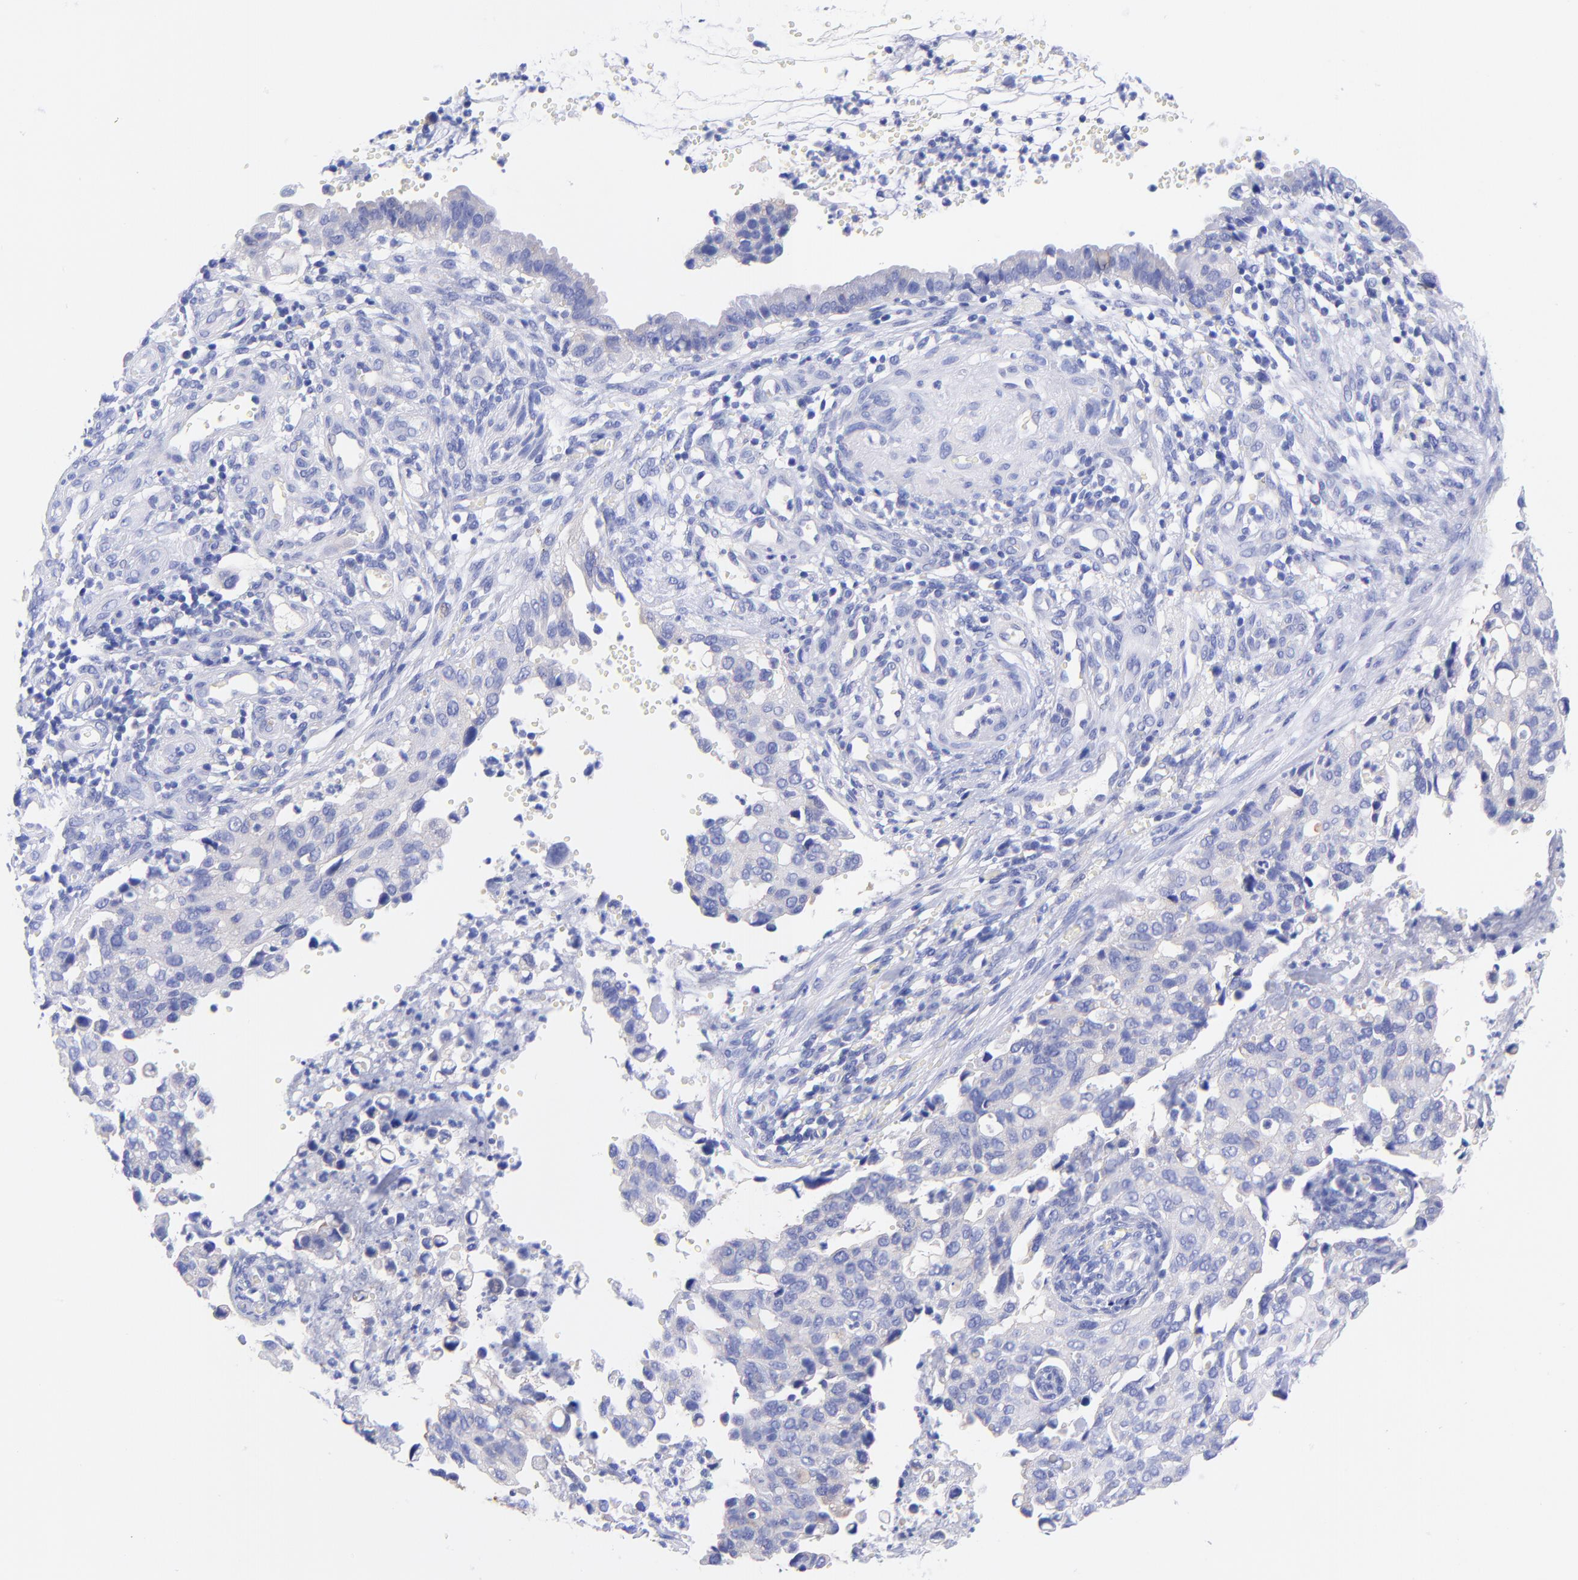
{"staining": {"intensity": "negative", "quantity": "none", "location": "none"}, "tissue": "cervical cancer", "cell_type": "Tumor cells", "image_type": "cancer", "snomed": [{"axis": "morphology", "description": "Normal tissue, NOS"}, {"axis": "morphology", "description": "Squamous cell carcinoma, NOS"}, {"axis": "topography", "description": "Cervix"}], "caption": "Immunohistochemistry (IHC) micrograph of neoplastic tissue: human cervical cancer (squamous cell carcinoma) stained with DAB shows no significant protein staining in tumor cells.", "gene": "GPHN", "patient": {"sex": "female", "age": 45}}